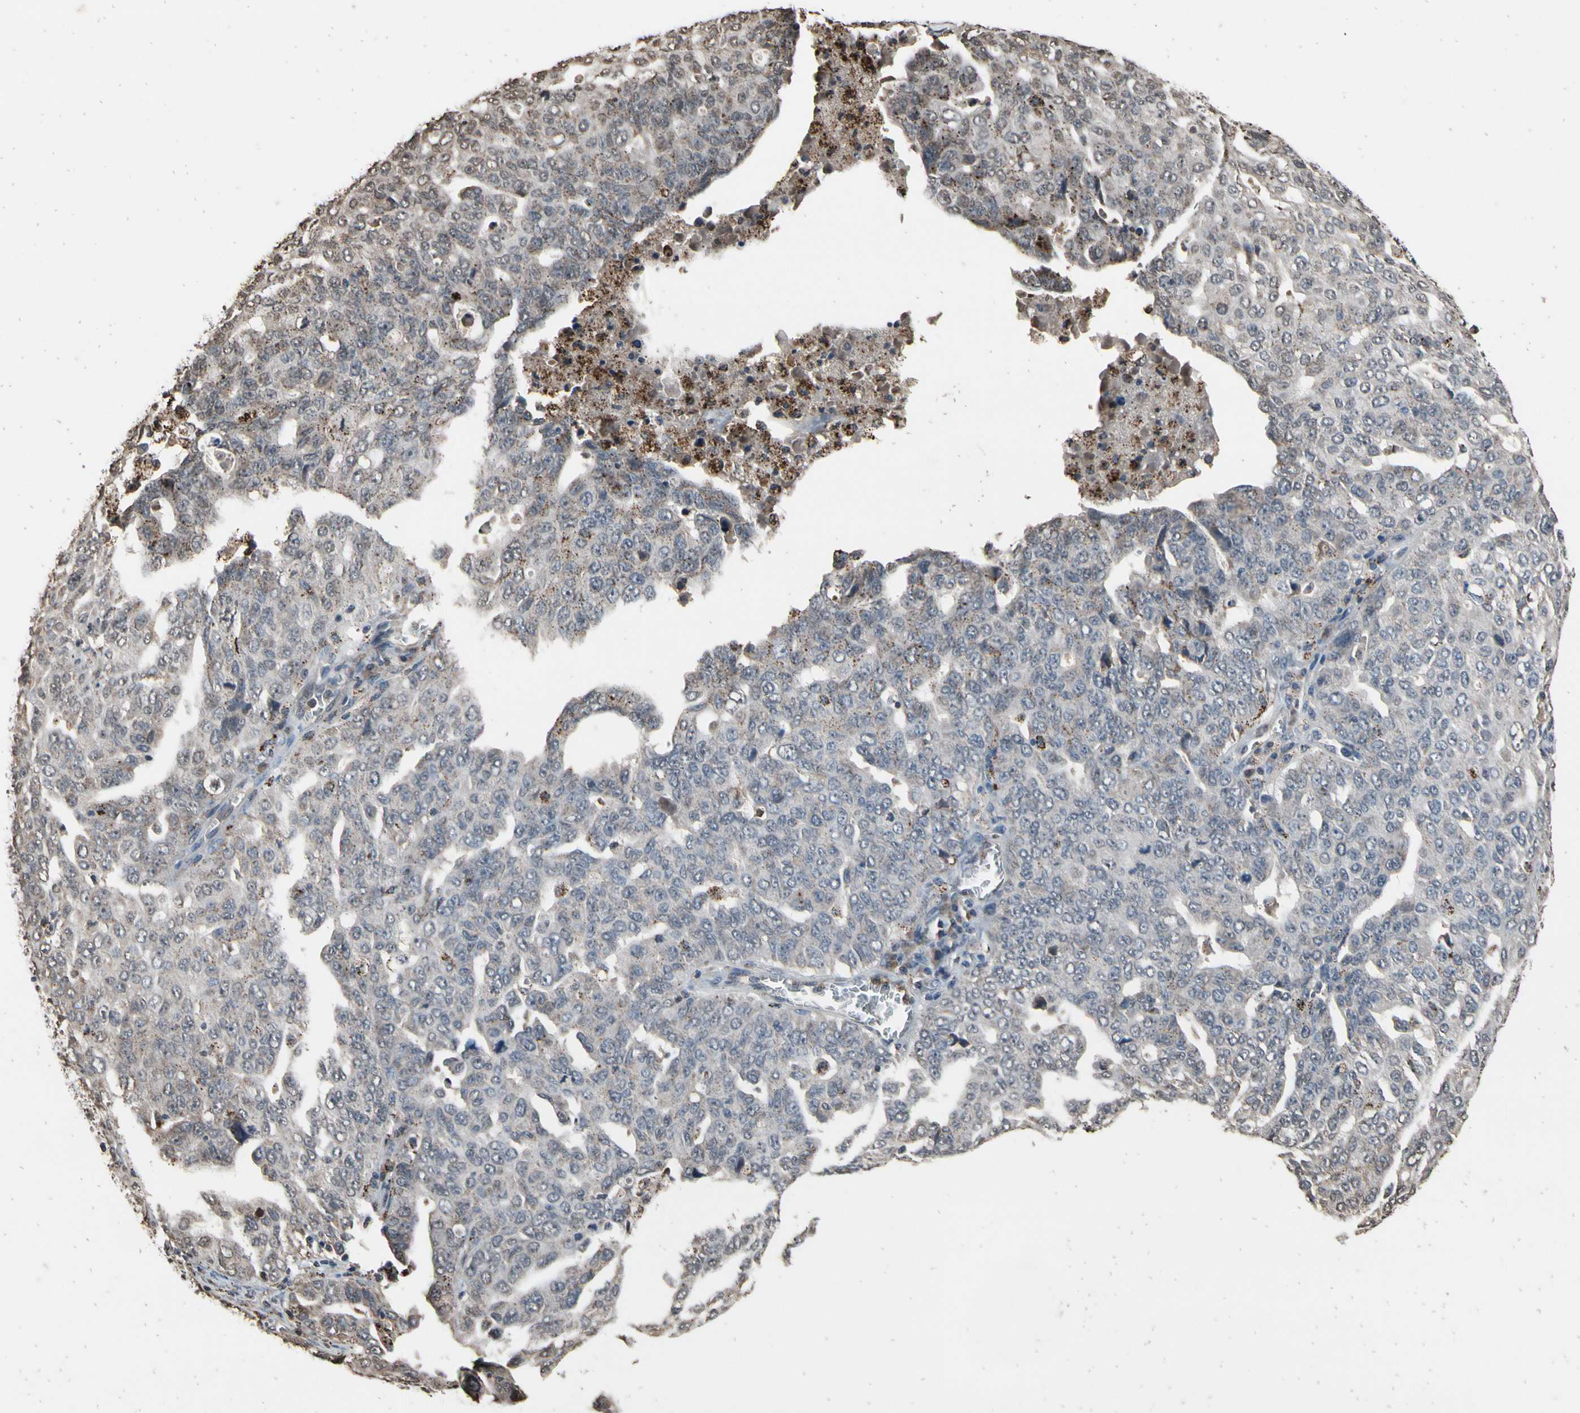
{"staining": {"intensity": "strong", "quantity": ">75%", "location": "cytoplasmic/membranous"}, "tissue": "ovarian cancer", "cell_type": "Tumor cells", "image_type": "cancer", "snomed": [{"axis": "morphology", "description": "Carcinoma, endometroid"}, {"axis": "topography", "description": "Ovary"}], "caption": "This is a photomicrograph of IHC staining of ovarian cancer, which shows strong staining in the cytoplasmic/membranous of tumor cells.", "gene": "HIPK2", "patient": {"sex": "female", "age": 62}}